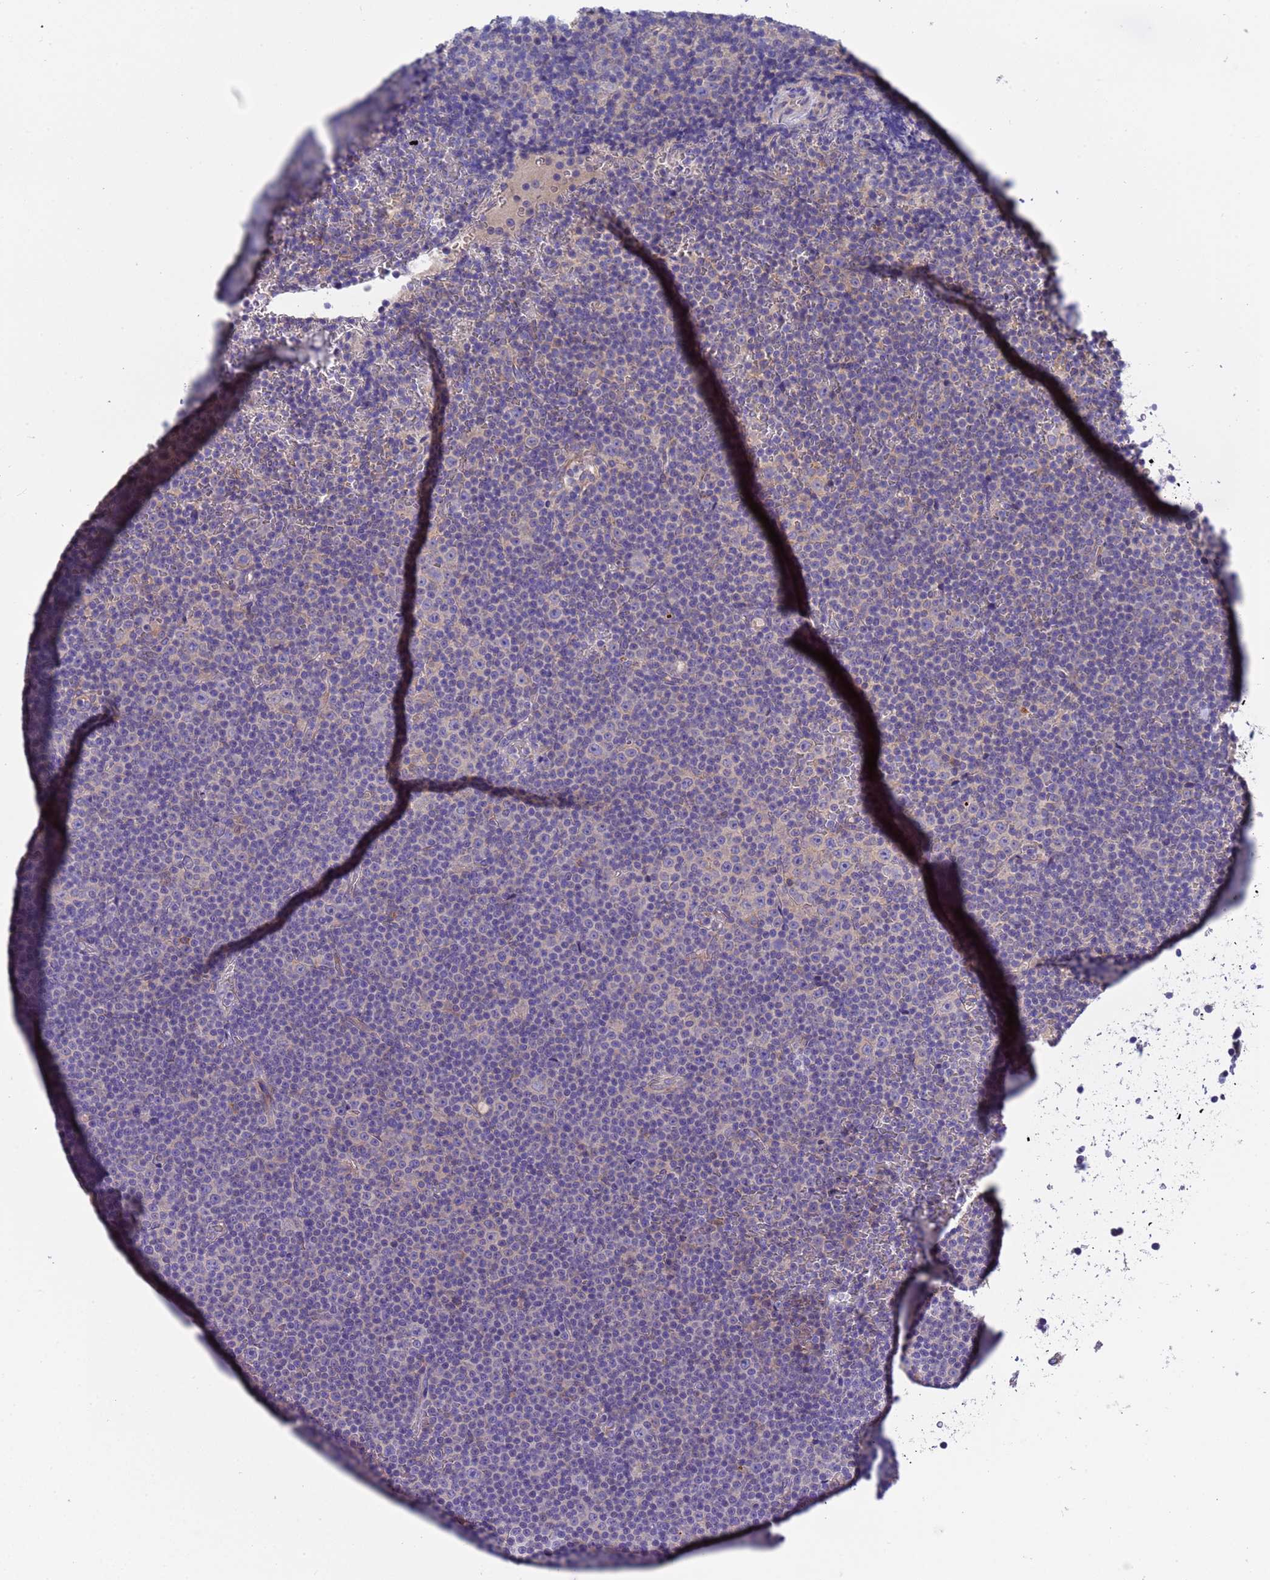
{"staining": {"intensity": "negative", "quantity": "none", "location": "none"}, "tissue": "lymphoma", "cell_type": "Tumor cells", "image_type": "cancer", "snomed": [{"axis": "morphology", "description": "Malignant lymphoma, non-Hodgkin's type, Low grade"}, {"axis": "topography", "description": "Lymph node"}], "caption": "An IHC image of low-grade malignant lymphoma, non-Hodgkin's type is shown. There is no staining in tumor cells of low-grade malignant lymphoma, non-Hodgkin's type.", "gene": "RC3H2", "patient": {"sex": "female", "age": 67}}